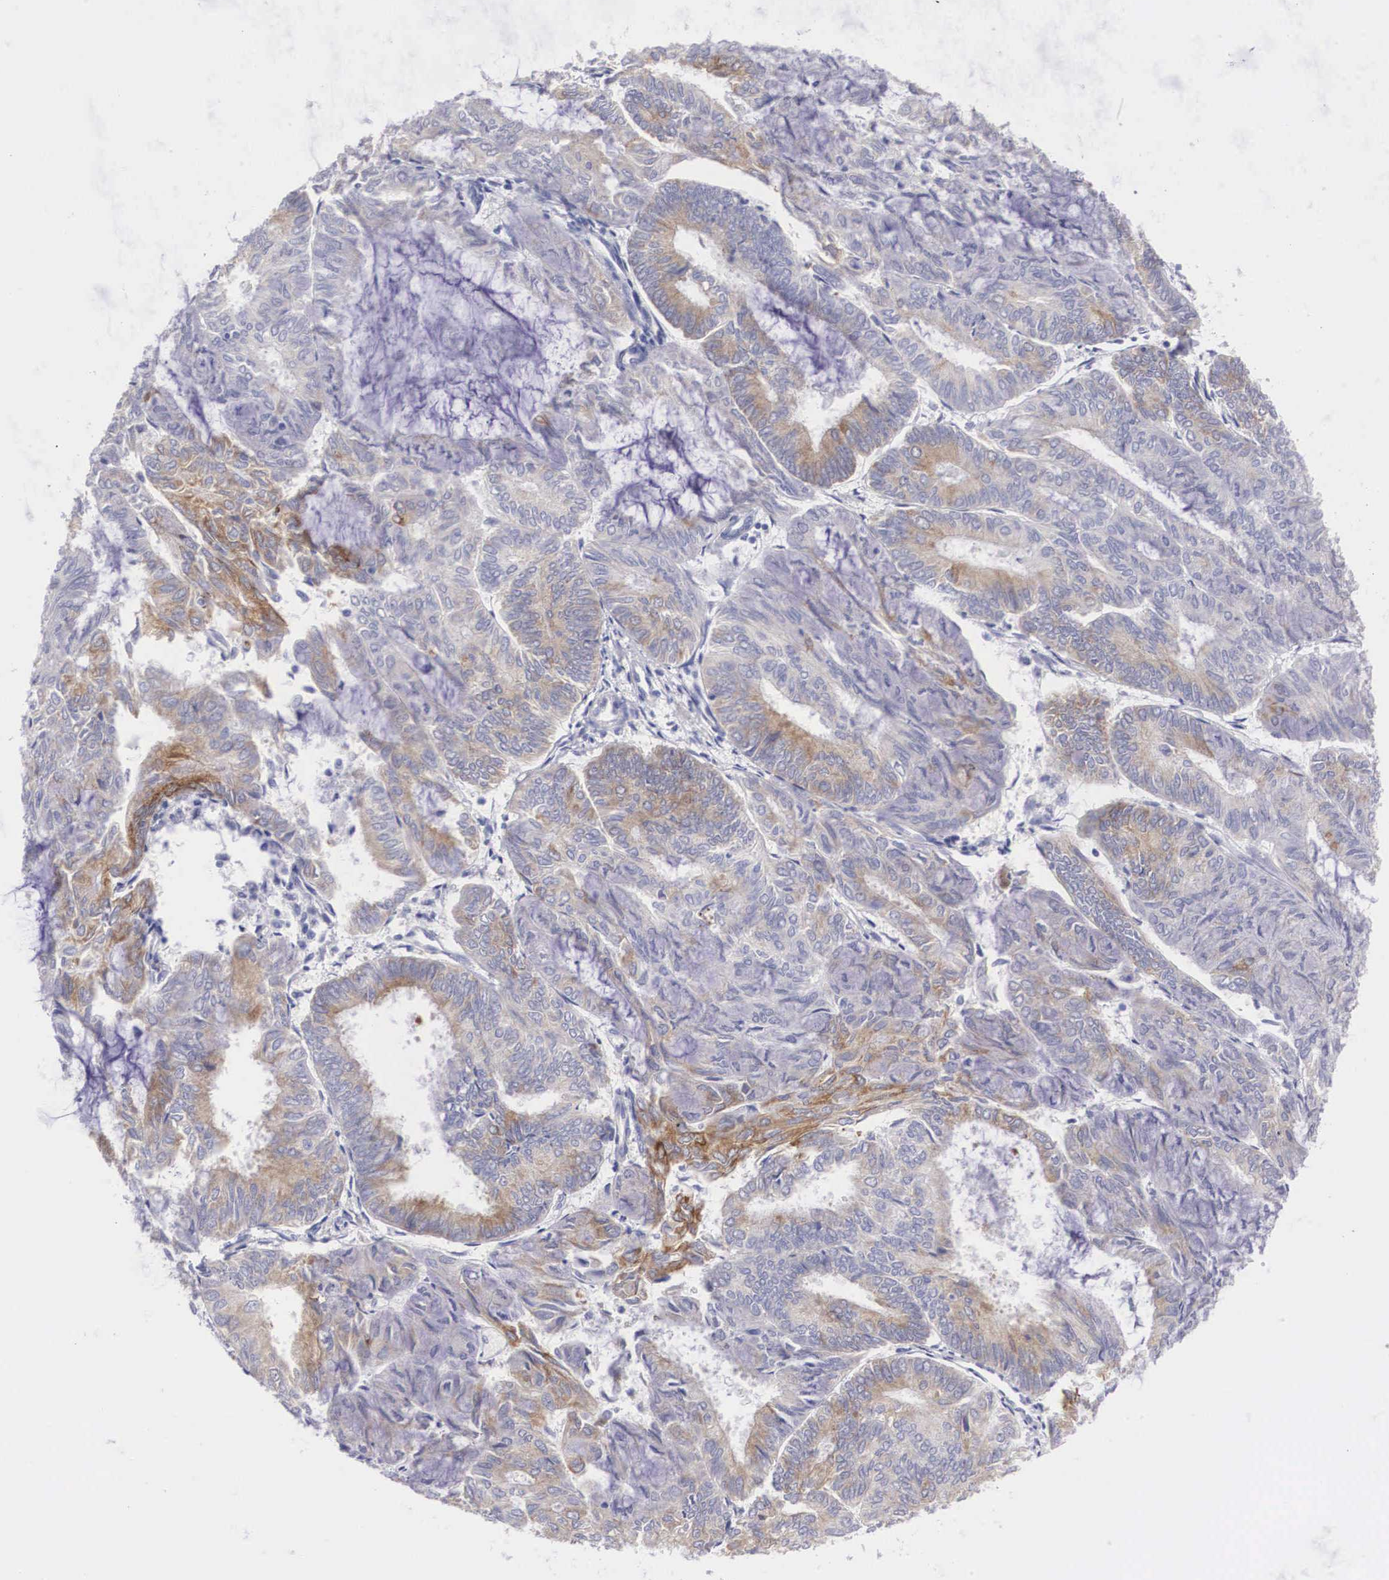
{"staining": {"intensity": "moderate", "quantity": "25%-75%", "location": "cytoplasmic/membranous"}, "tissue": "endometrial cancer", "cell_type": "Tumor cells", "image_type": "cancer", "snomed": [{"axis": "morphology", "description": "Adenocarcinoma, NOS"}, {"axis": "topography", "description": "Endometrium"}], "caption": "Immunohistochemistry of human endometrial adenocarcinoma exhibits medium levels of moderate cytoplasmic/membranous staining in approximately 25%-75% of tumor cells. (brown staining indicates protein expression, while blue staining denotes nuclei).", "gene": "ARMCX3", "patient": {"sex": "female", "age": 59}}